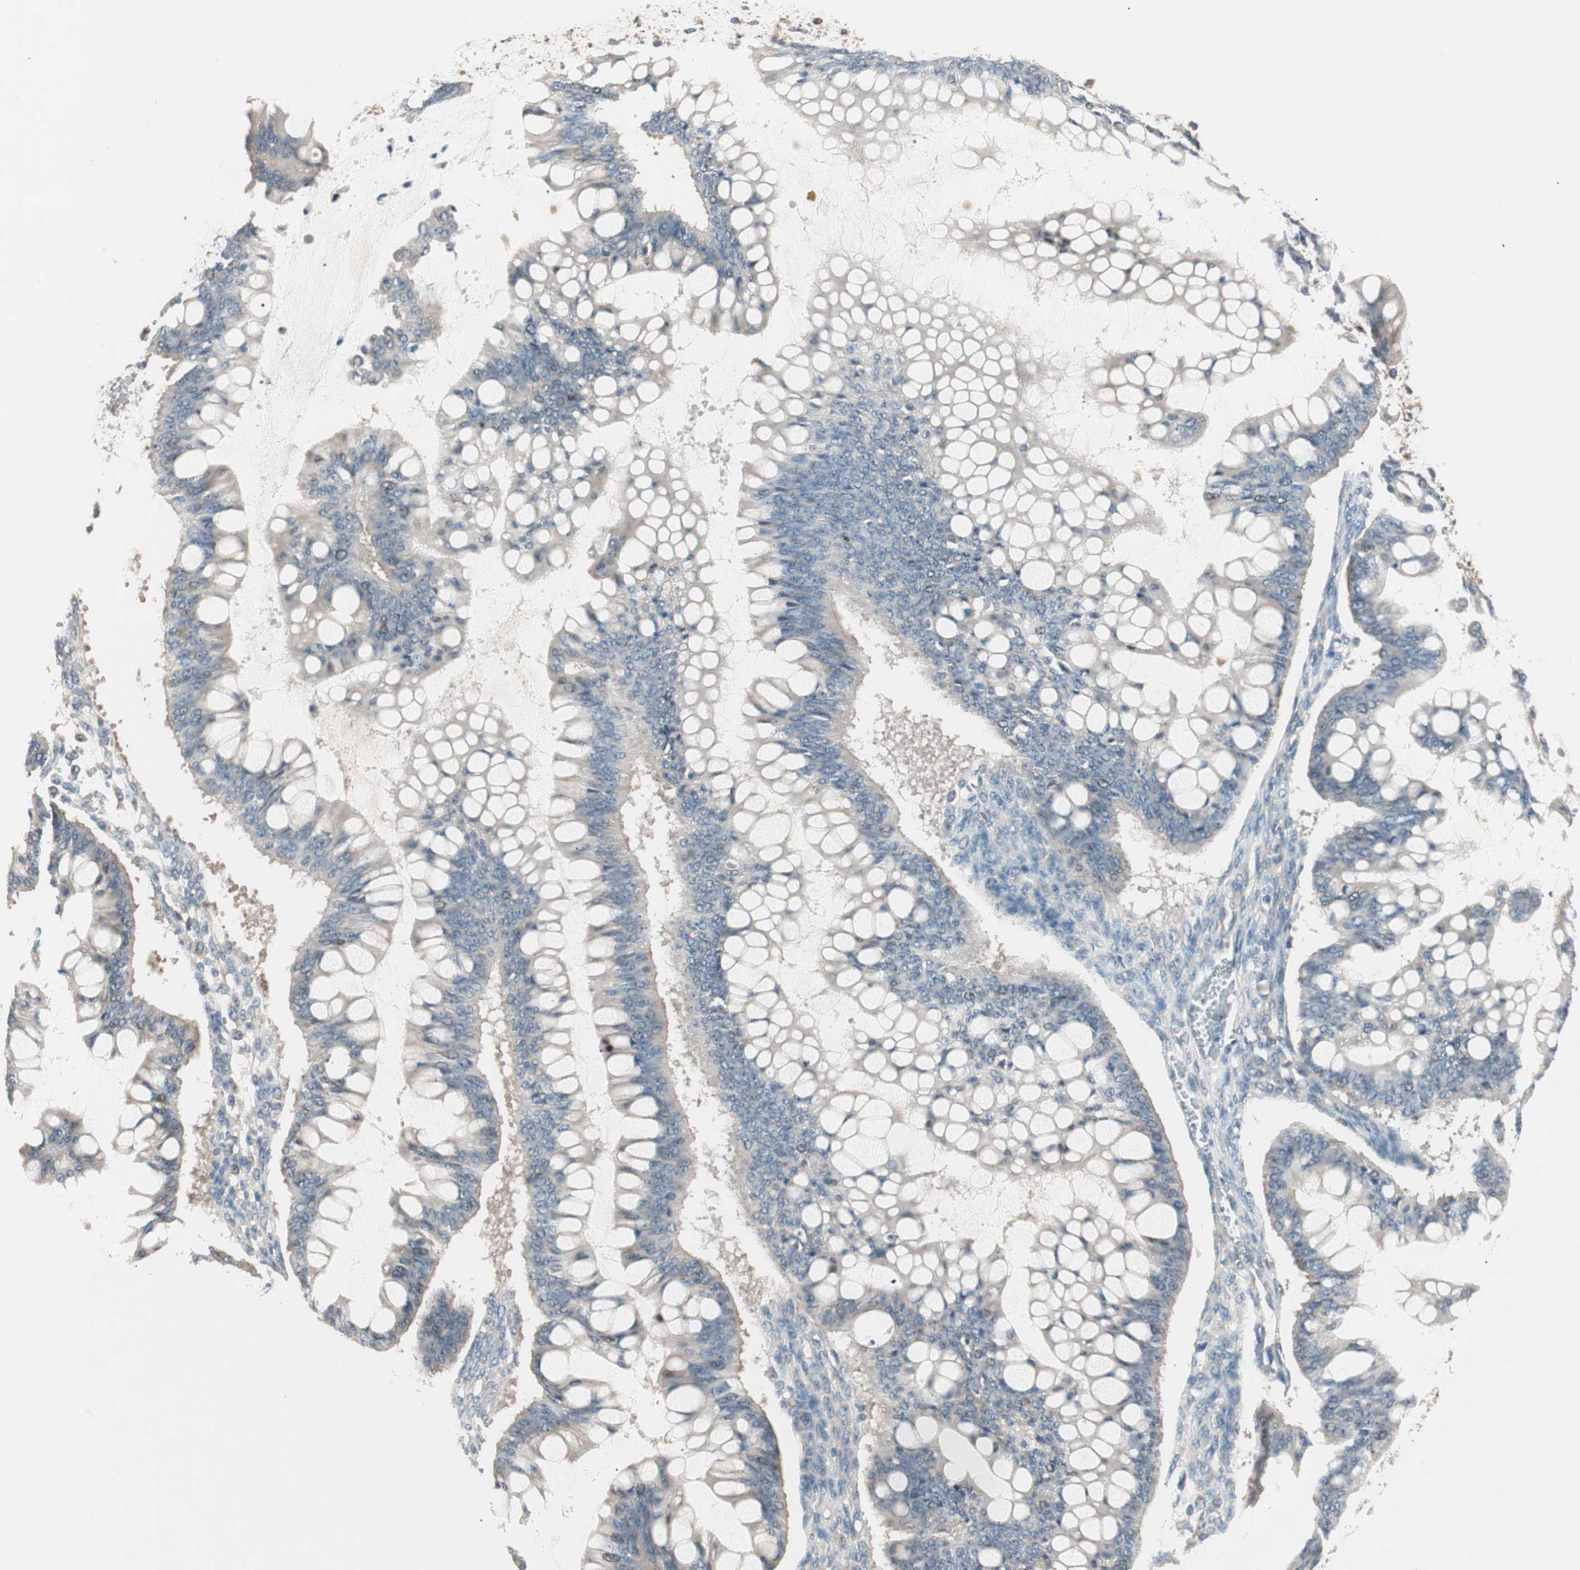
{"staining": {"intensity": "weak", "quantity": ">75%", "location": "cytoplasmic/membranous"}, "tissue": "ovarian cancer", "cell_type": "Tumor cells", "image_type": "cancer", "snomed": [{"axis": "morphology", "description": "Cystadenocarcinoma, mucinous, NOS"}, {"axis": "topography", "description": "Ovary"}], "caption": "IHC micrograph of human mucinous cystadenocarcinoma (ovarian) stained for a protein (brown), which demonstrates low levels of weak cytoplasmic/membranous expression in approximately >75% of tumor cells.", "gene": "NFRKB", "patient": {"sex": "female", "age": 73}}